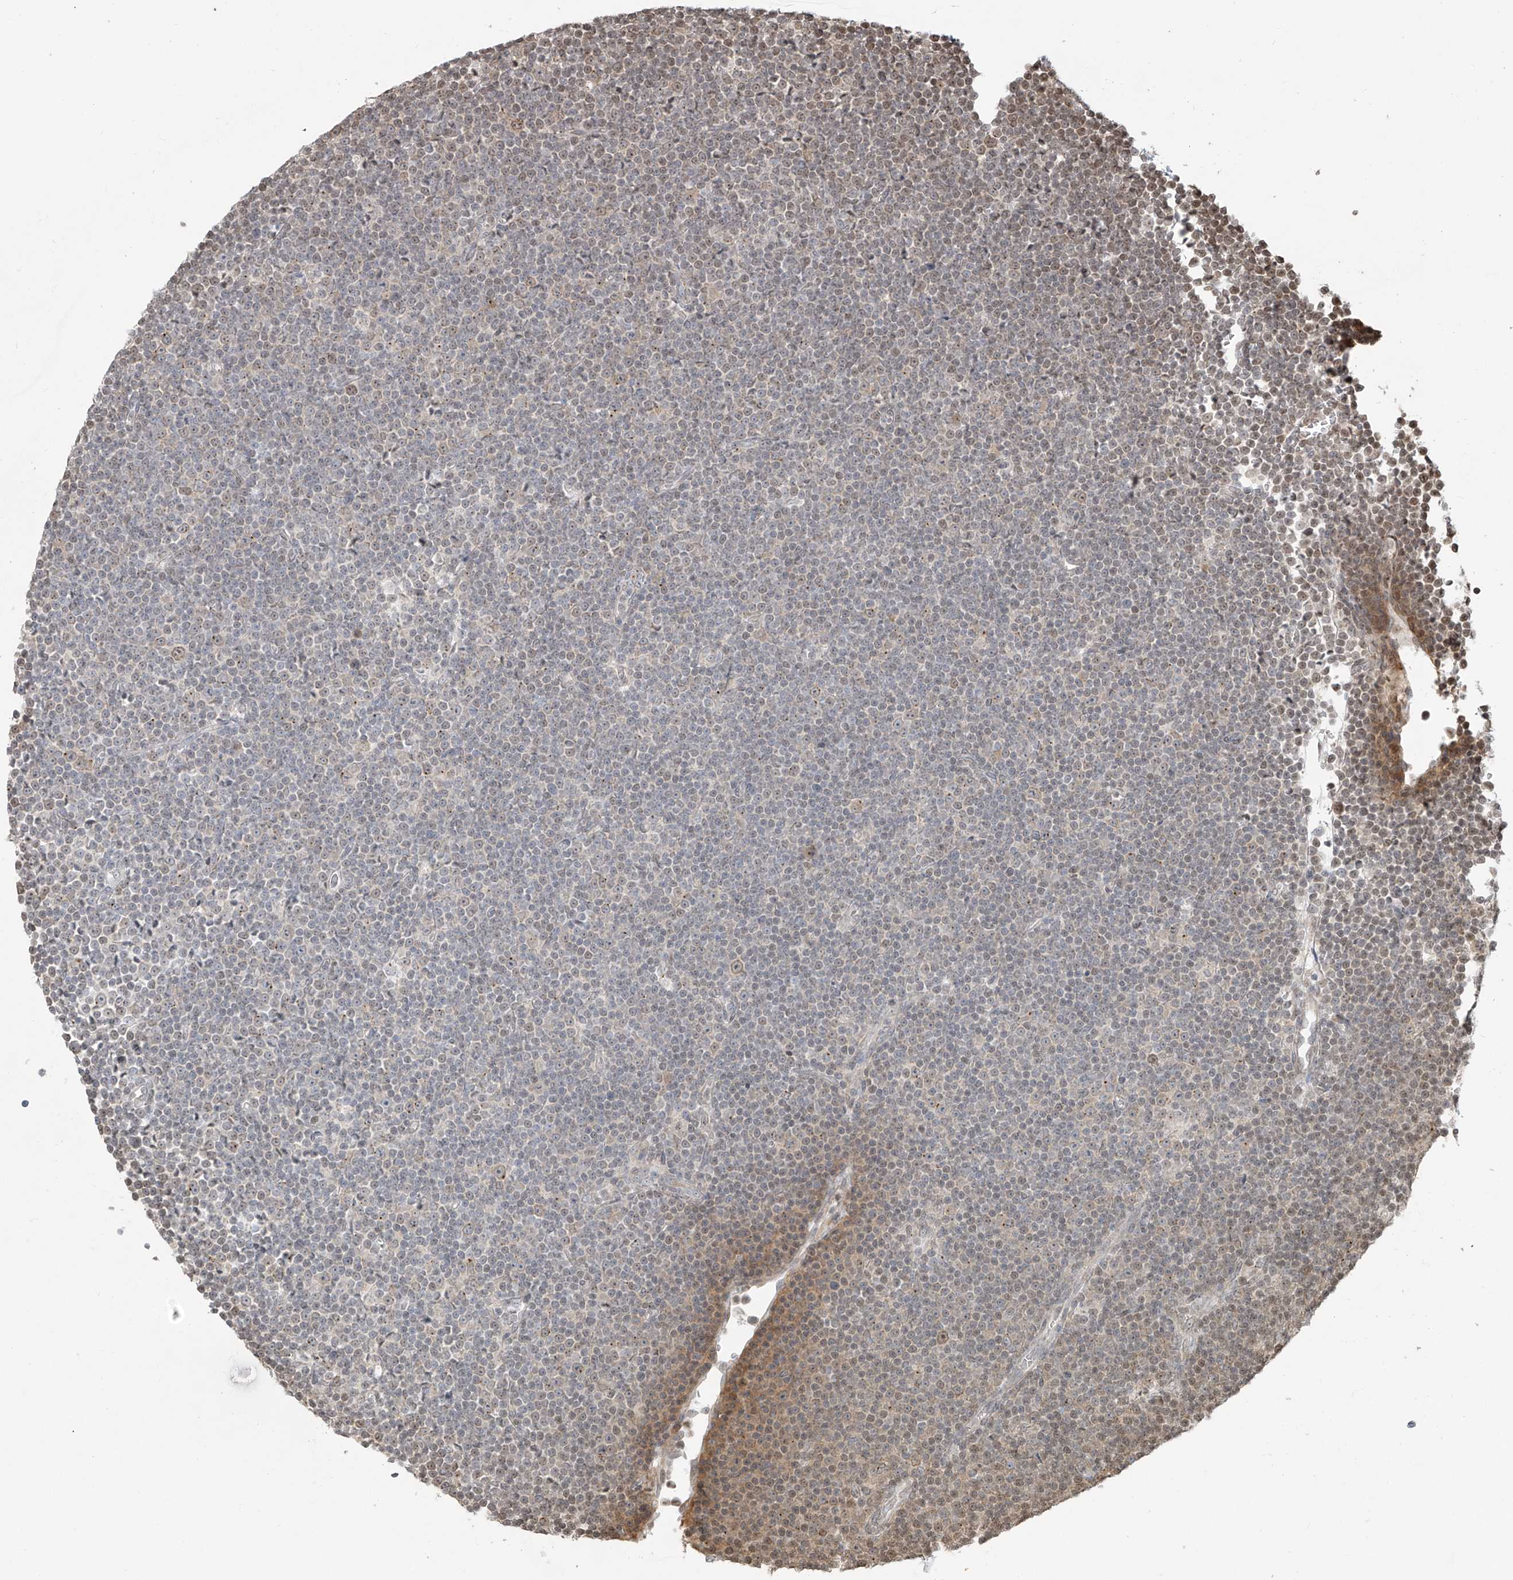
{"staining": {"intensity": "weak", "quantity": "<25%", "location": "nuclear"}, "tissue": "lymphoma", "cell_type": "Tumor cells", "image_type": "cancer", "snomed": [{"axis": "morphology", "description": "Malignant lymphoma, non-Hodgkin's type, Low grade"}, {"axis": "topography", "description": "Lymph node"}], "caption": "Tumor cells show no significant protein expression in lymphoma. (Stains: DAB immunohistochemistry (IHC) with hematoxylin counter stain, Microscopy: brightfield microscopy at high magnification).", "gene": "VMP1", "patient": {"sex": "female", "age": 67}}